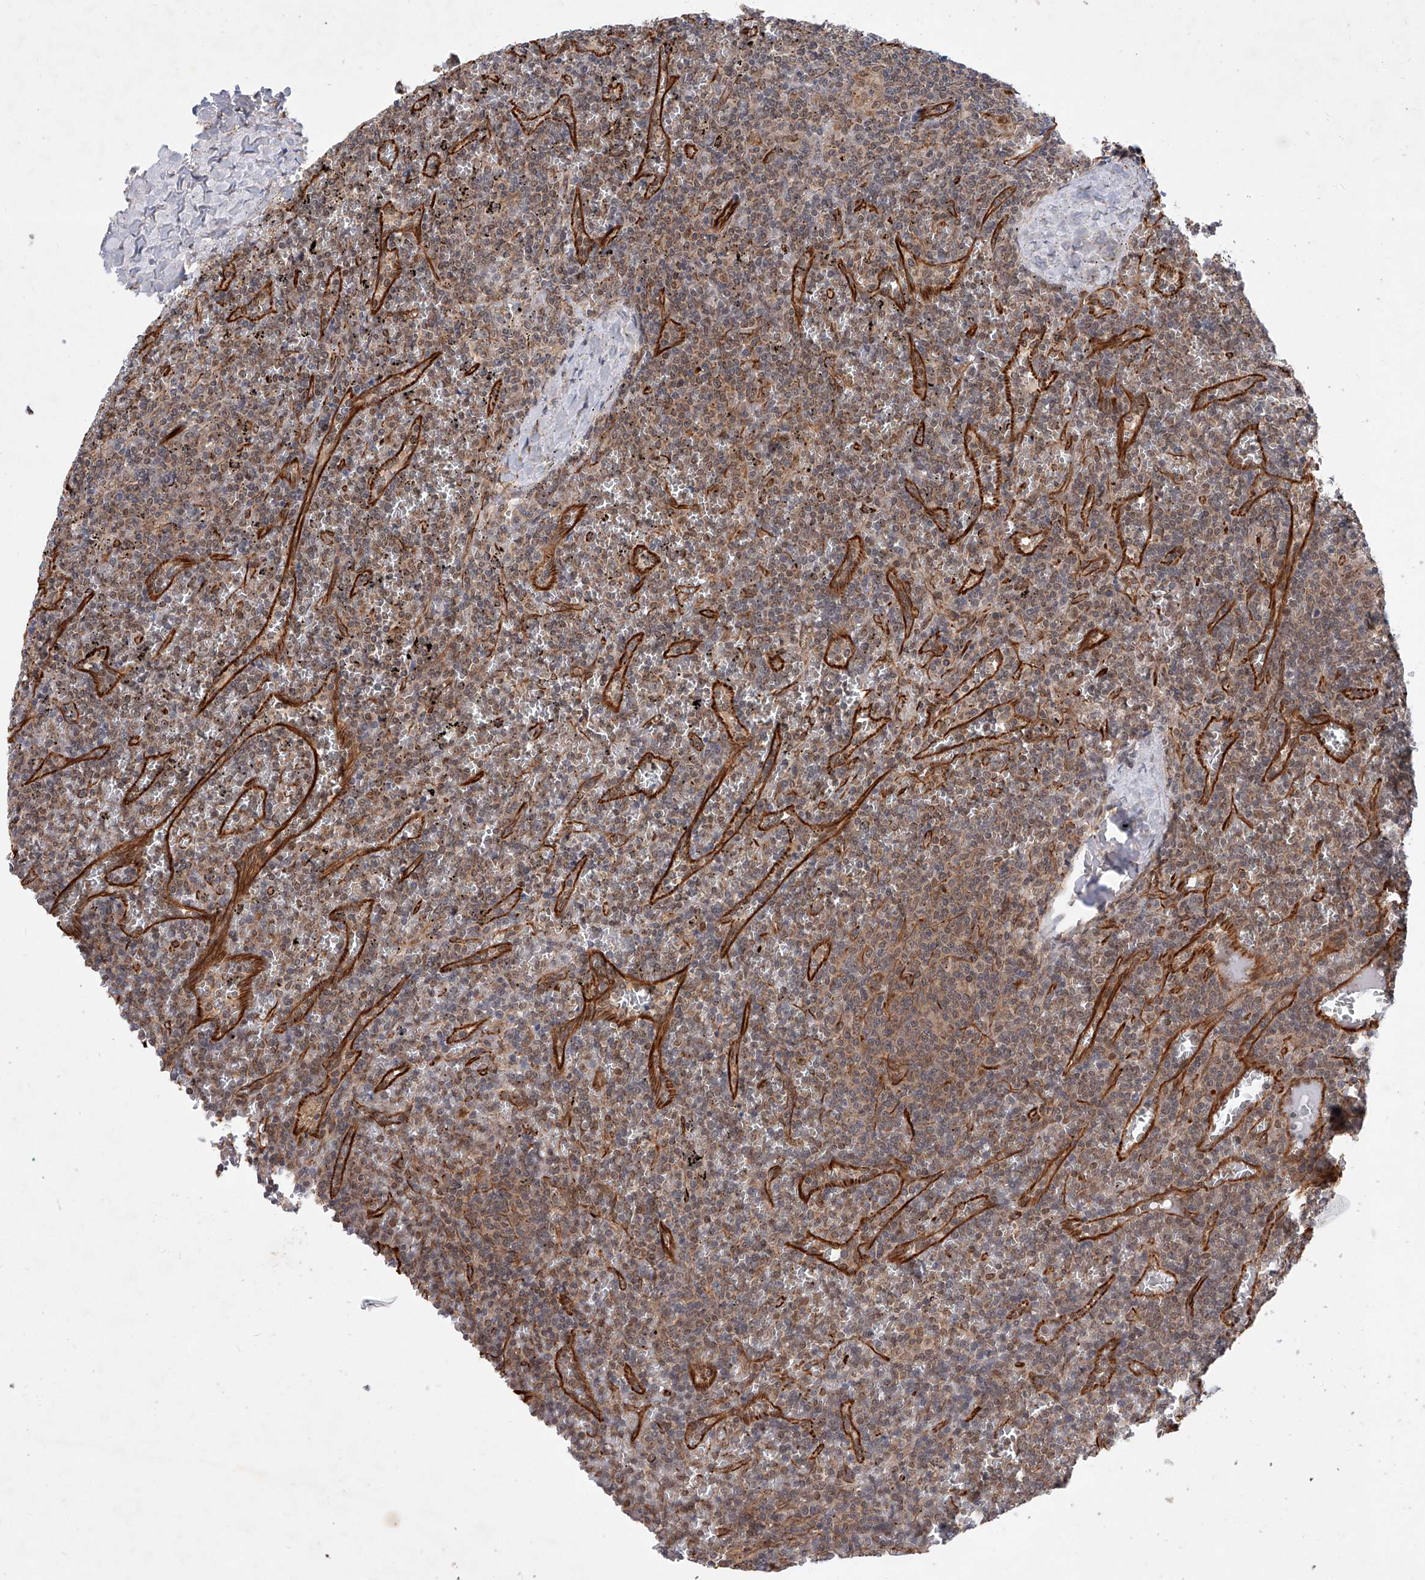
{"staining": {"intensity": "weak", "quantity": "25%-75%", "location": "nuclear"}, "tissue": "lymphoma", "cell_type": "Tumor cells", "image_type": "cancer", "snomed": [{"axis": "morphology", "description": "Malignant lymphoma, non-Hodgkin's type, Low grade"}, {"axis": "topography", "description": "Spleen"}], "caption": "Immunohistochemical staining of low-grade malignant lymphoma, non-Hodgkin's type demonstrates weak nuclear protein positivity in approximately 25%-75% of tumor cells.", "gene": "AMD1", "patient": {"sex": "female", "age": 19}}